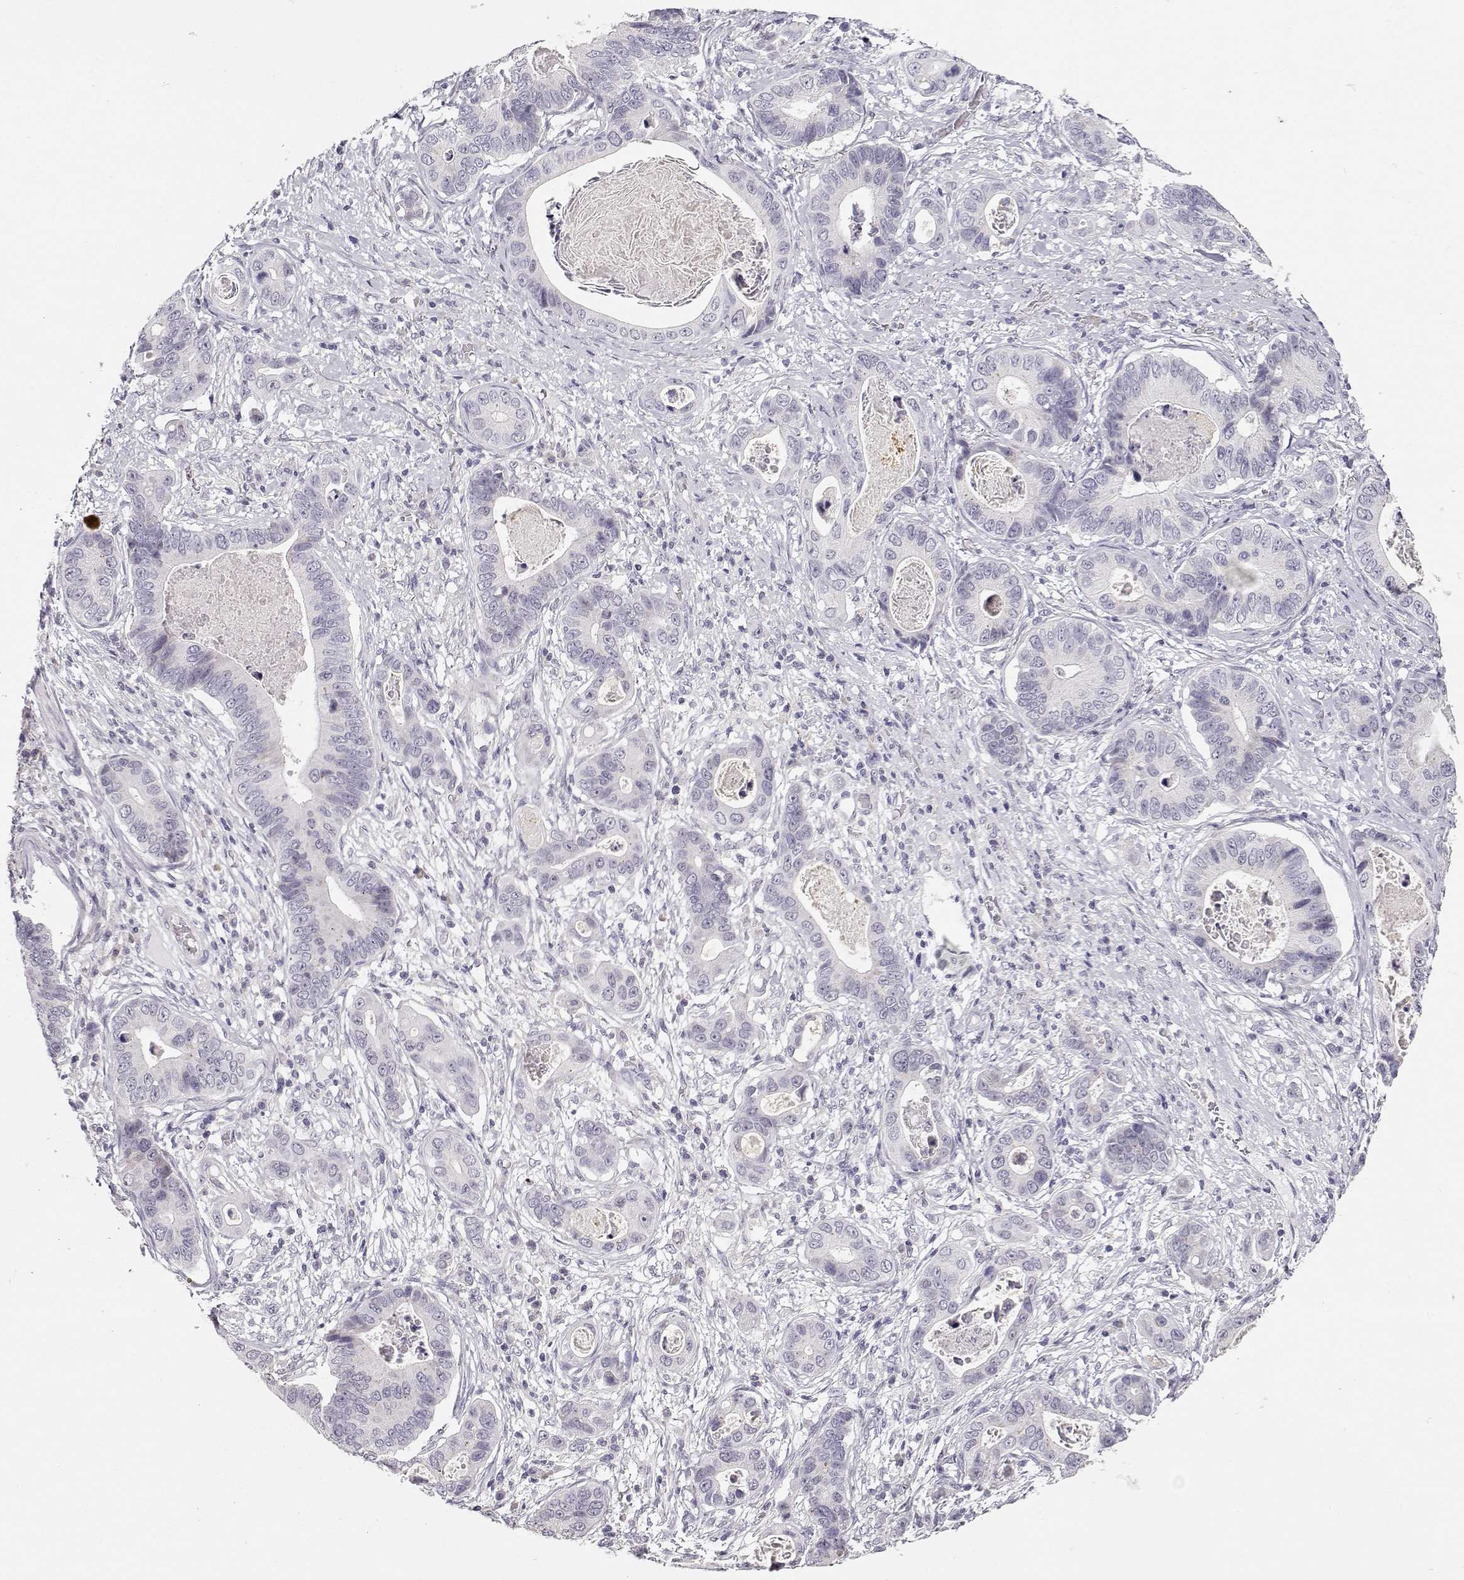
{"staining": {"intensity": "negative", "quantity": "none", "location": "none"}, "tissue": "stomach cancer", "cell_type": "Tumor cells", "image_type": "cancer", "snomed": [{"axis": "morphology", "description": "Adenocarcinoma, NOS"}, {"axis": "topography", "description": "Stomach"}], "caption": "High magnification brightfield microscopy of stomach cancer stained with DAB (3,3'-diaminobenzidine) (brown) and counterstained with hematoxylin (blue): tumor cells show no significant expression.", "gene": "TTC26", "patient": {"sex": "male", "age": 84}}